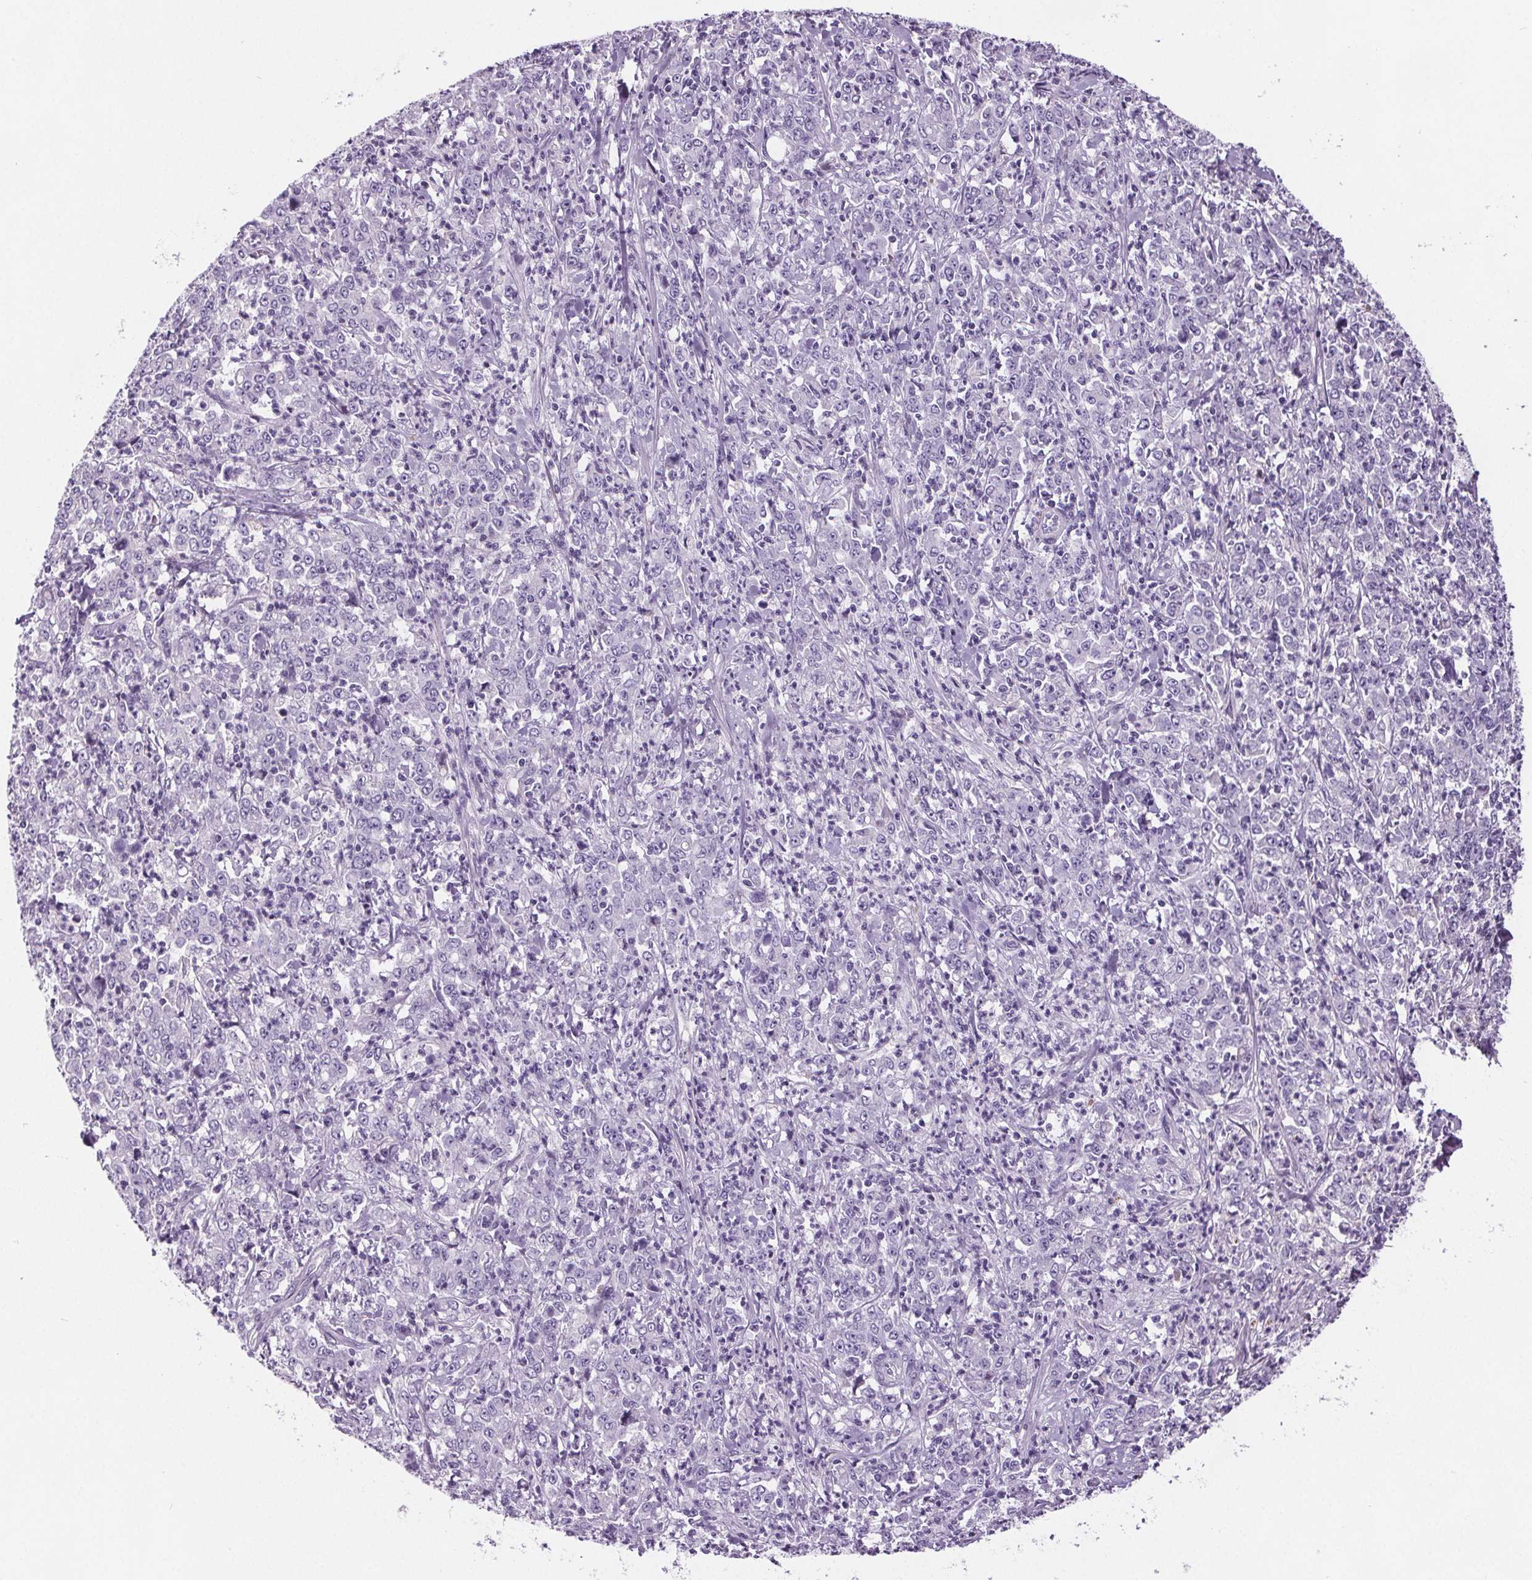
{"staining": {"intensity": "negative", "quantity": "none", "location": "none"}, "tissue": "stomach cancer", "cell_type": "Tumor cells", "image_type": "cancer", "snomed": [{"axis": "morphology", "description": "Adenocarcinoma, NOS"}, {"axis": "topography", "description": "Stomach, lower"}], "caption": "The micrograph shows no staining of tumor cells in adenocarcinoma (stomach).", "gene": "CD5L", "patient": {"sex": "female", "age": 71}}